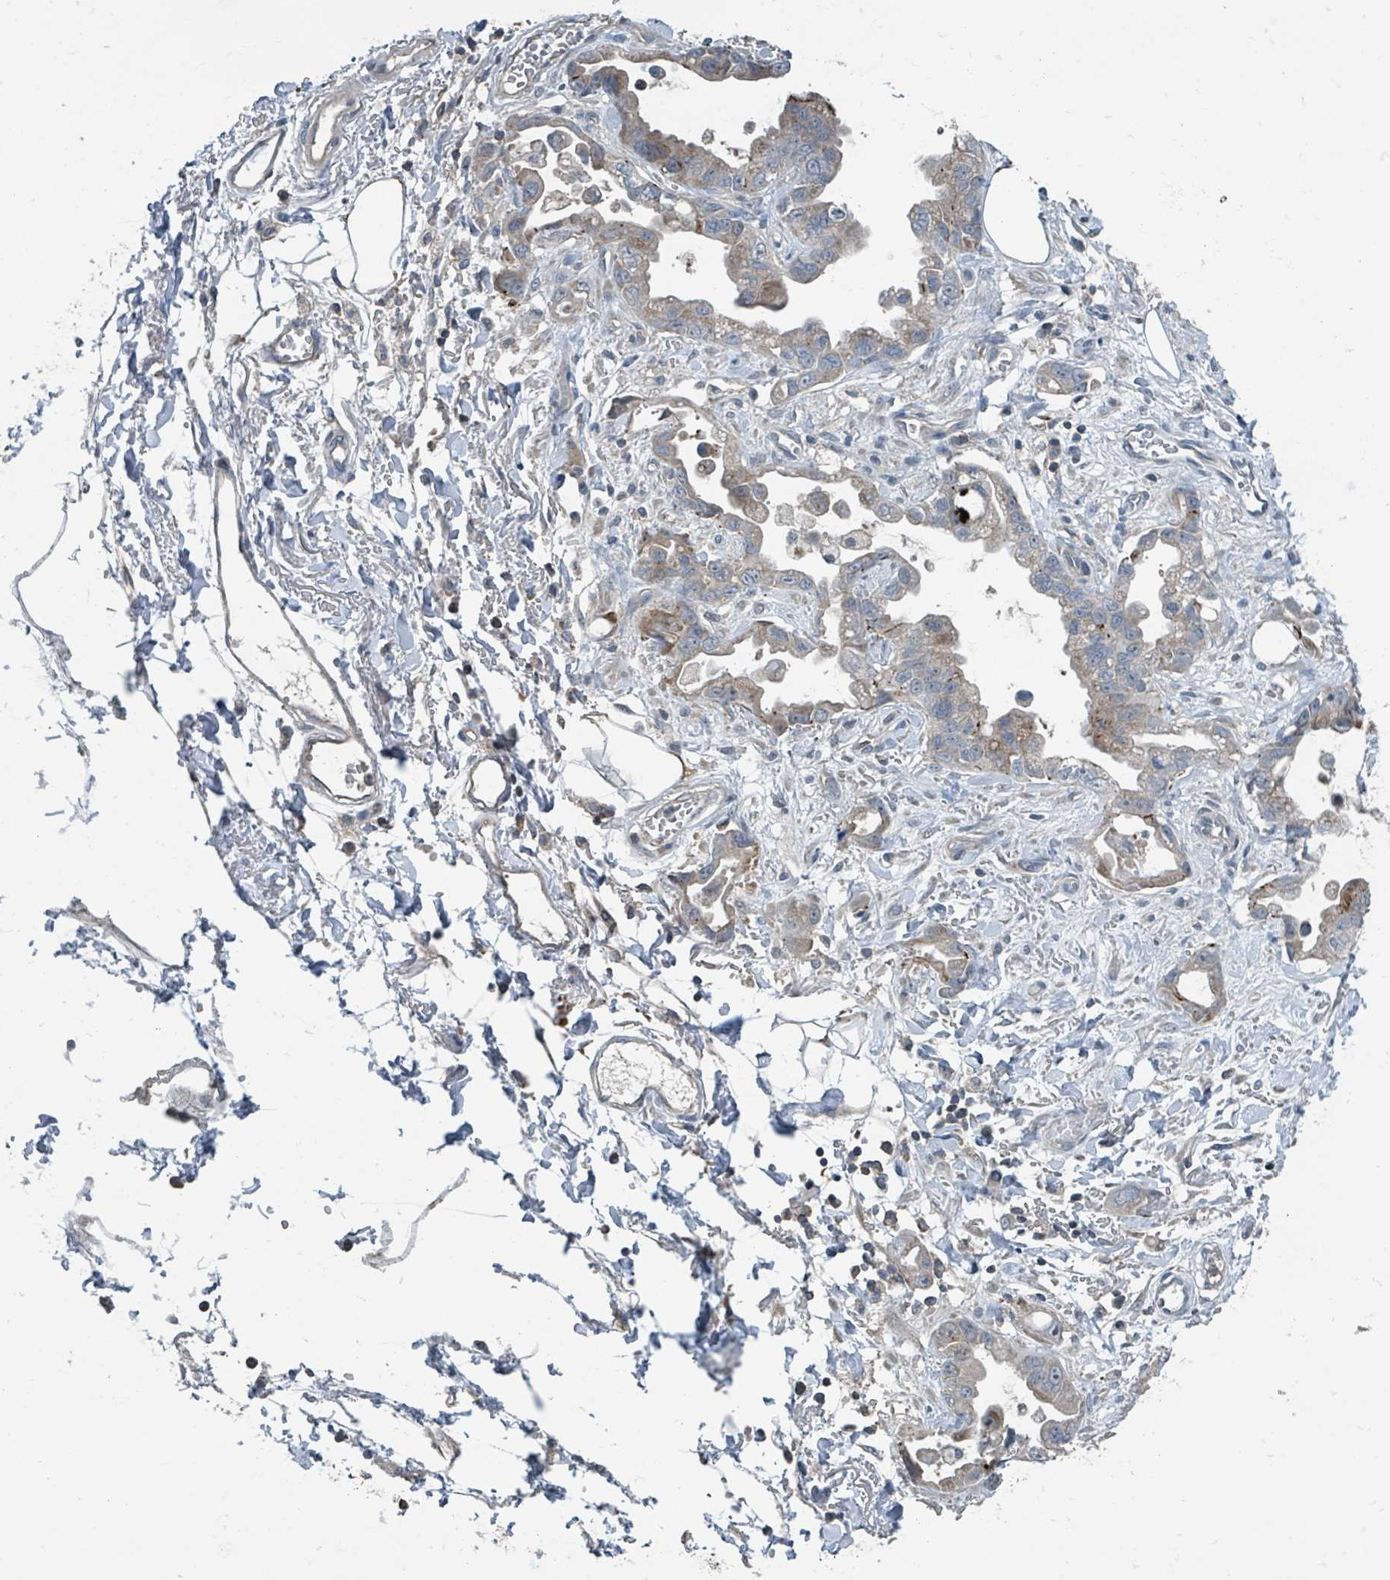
{"staining": {"intensity": "weak", "quantity": "25%-75%", "location": "cytoplasmic/membranous"}, "tissue": "stomach cancer", "cell_type": "Tumor cells", "image_type": "cancer", "snomed": [{"axis": "morphology", "description": "Adenocarcinoma, NOS"}, {"axis": "topography", "description": "Stomach"}], "caption": "Immunohistochemical staining of human stomach adenocarcinoma reveals weak cytoplasmic/membranous protein expression in approximately 25%-75% of tumor cells.", "gene": "ACBD4", "patient": {"sex": "male", "age": 55}}